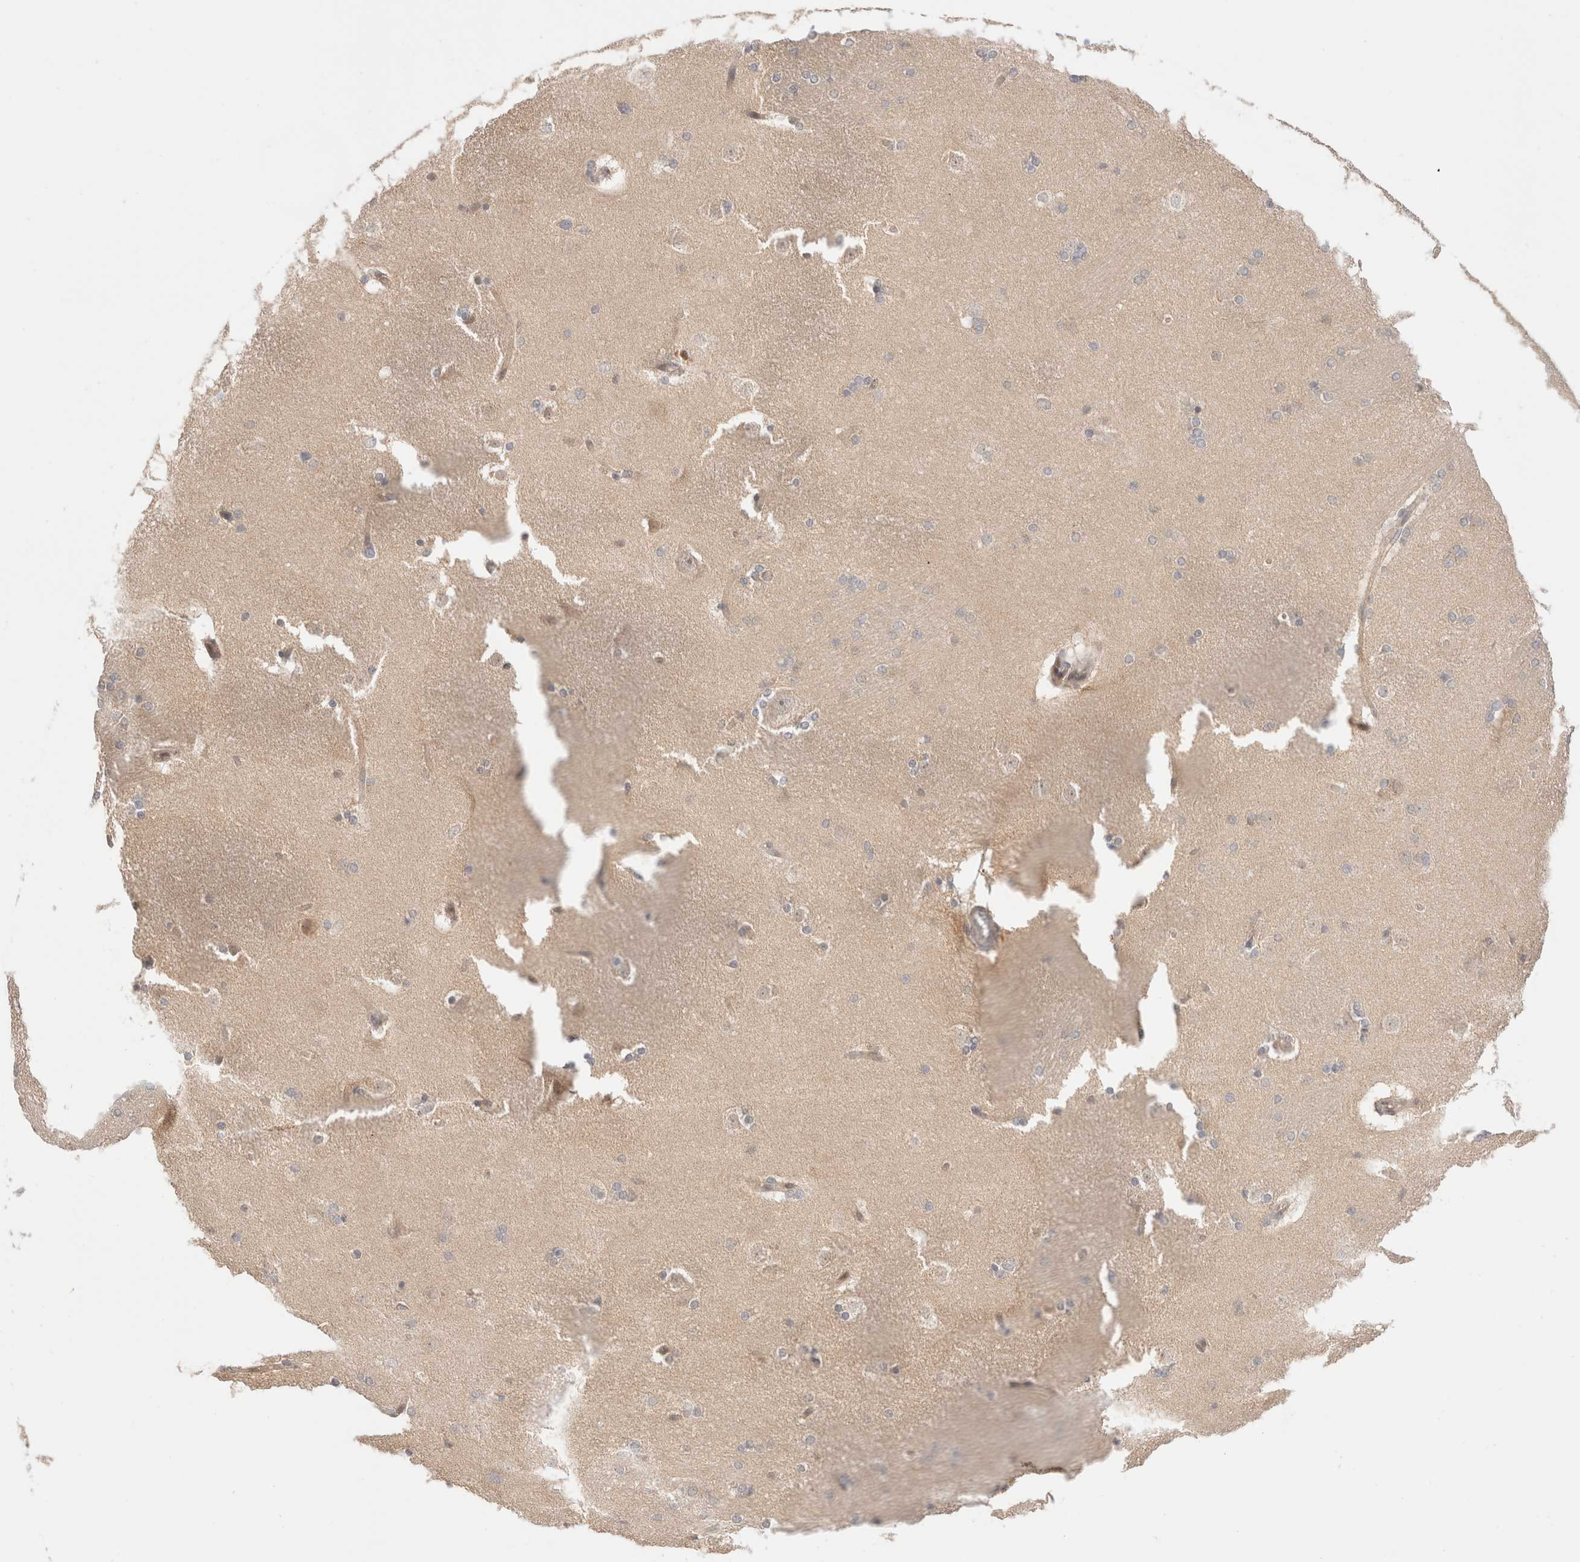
{"staining": {"intensity": "weak", "quantity": ">75%", "location": "cytoplasmic/membranous"}, "tissue": "caudate", "cell_type": "Glial cells", "image_type": "normal", "snomed": [{"axis": "morphology", "description": "Normal tissue, NOS"}, {"axis": "topography", "description": "Lateral ventricle wall"}], "caption": "This micrograph reveals benign caudate stained with immunohistochemistry to label a protein in brown. The cytoplasmic/membranous of glial cells show weak positivity for the protein. Nuclei are counter-stained blue.", "gene": "XKR4", "patient": {"sex": "female", "age": 19}}